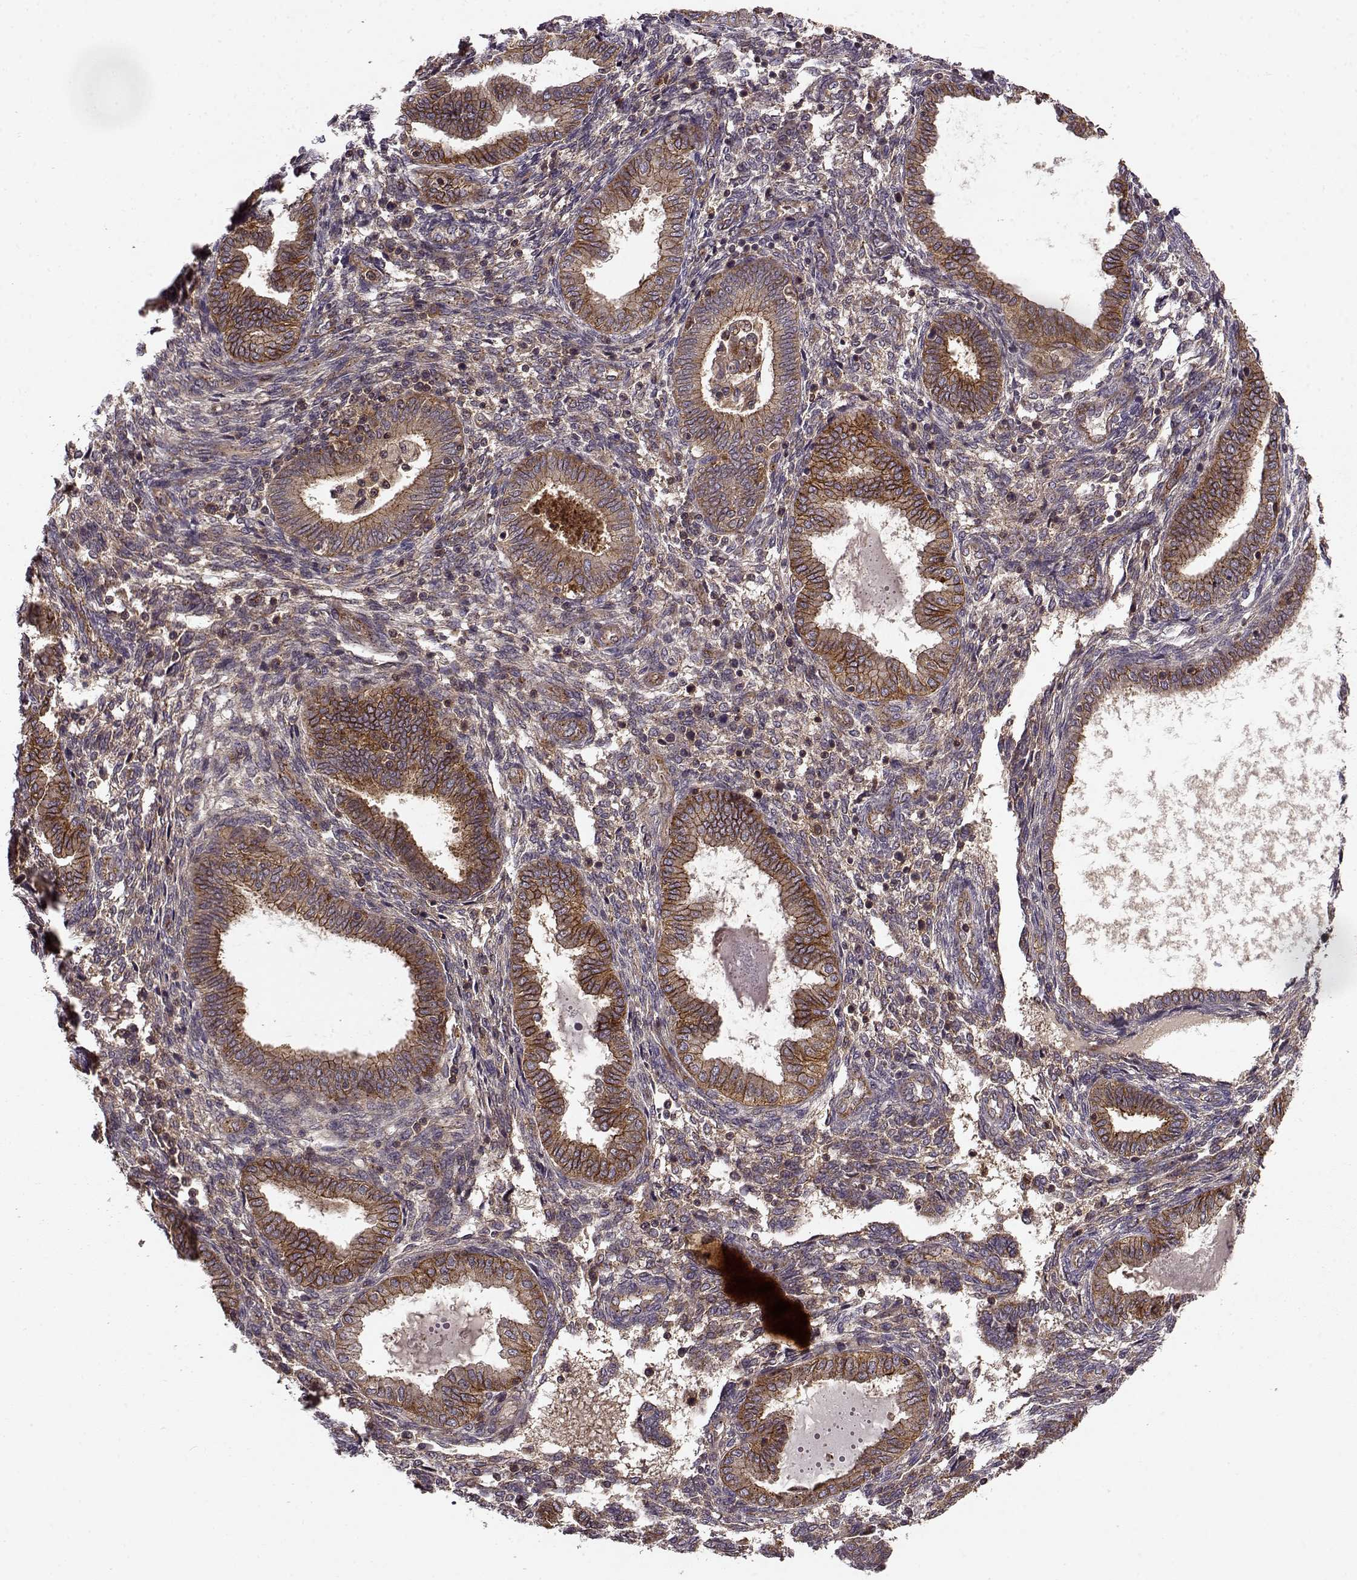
{"staining": {"intensity": "weak", "quantity": "<25%", "location": "cytoplasmic/membranous"}, "tissue": "endometrium", "cell_type": "Cells in endometrial stroma", "image_type": "normal", "snomed": [{"axis": "morphology", "description": "Normal tissue, NOS"}, {"axis": "topography", "description": "Endometrium"}], "caption": "Endometrium was stained to show a protein in brown. There is no significant staining in cells in endometrial stroma. Nuclei are stained in blue.", "gene": "IFRD2", "patient": {"sex": "female", "age": 42}}